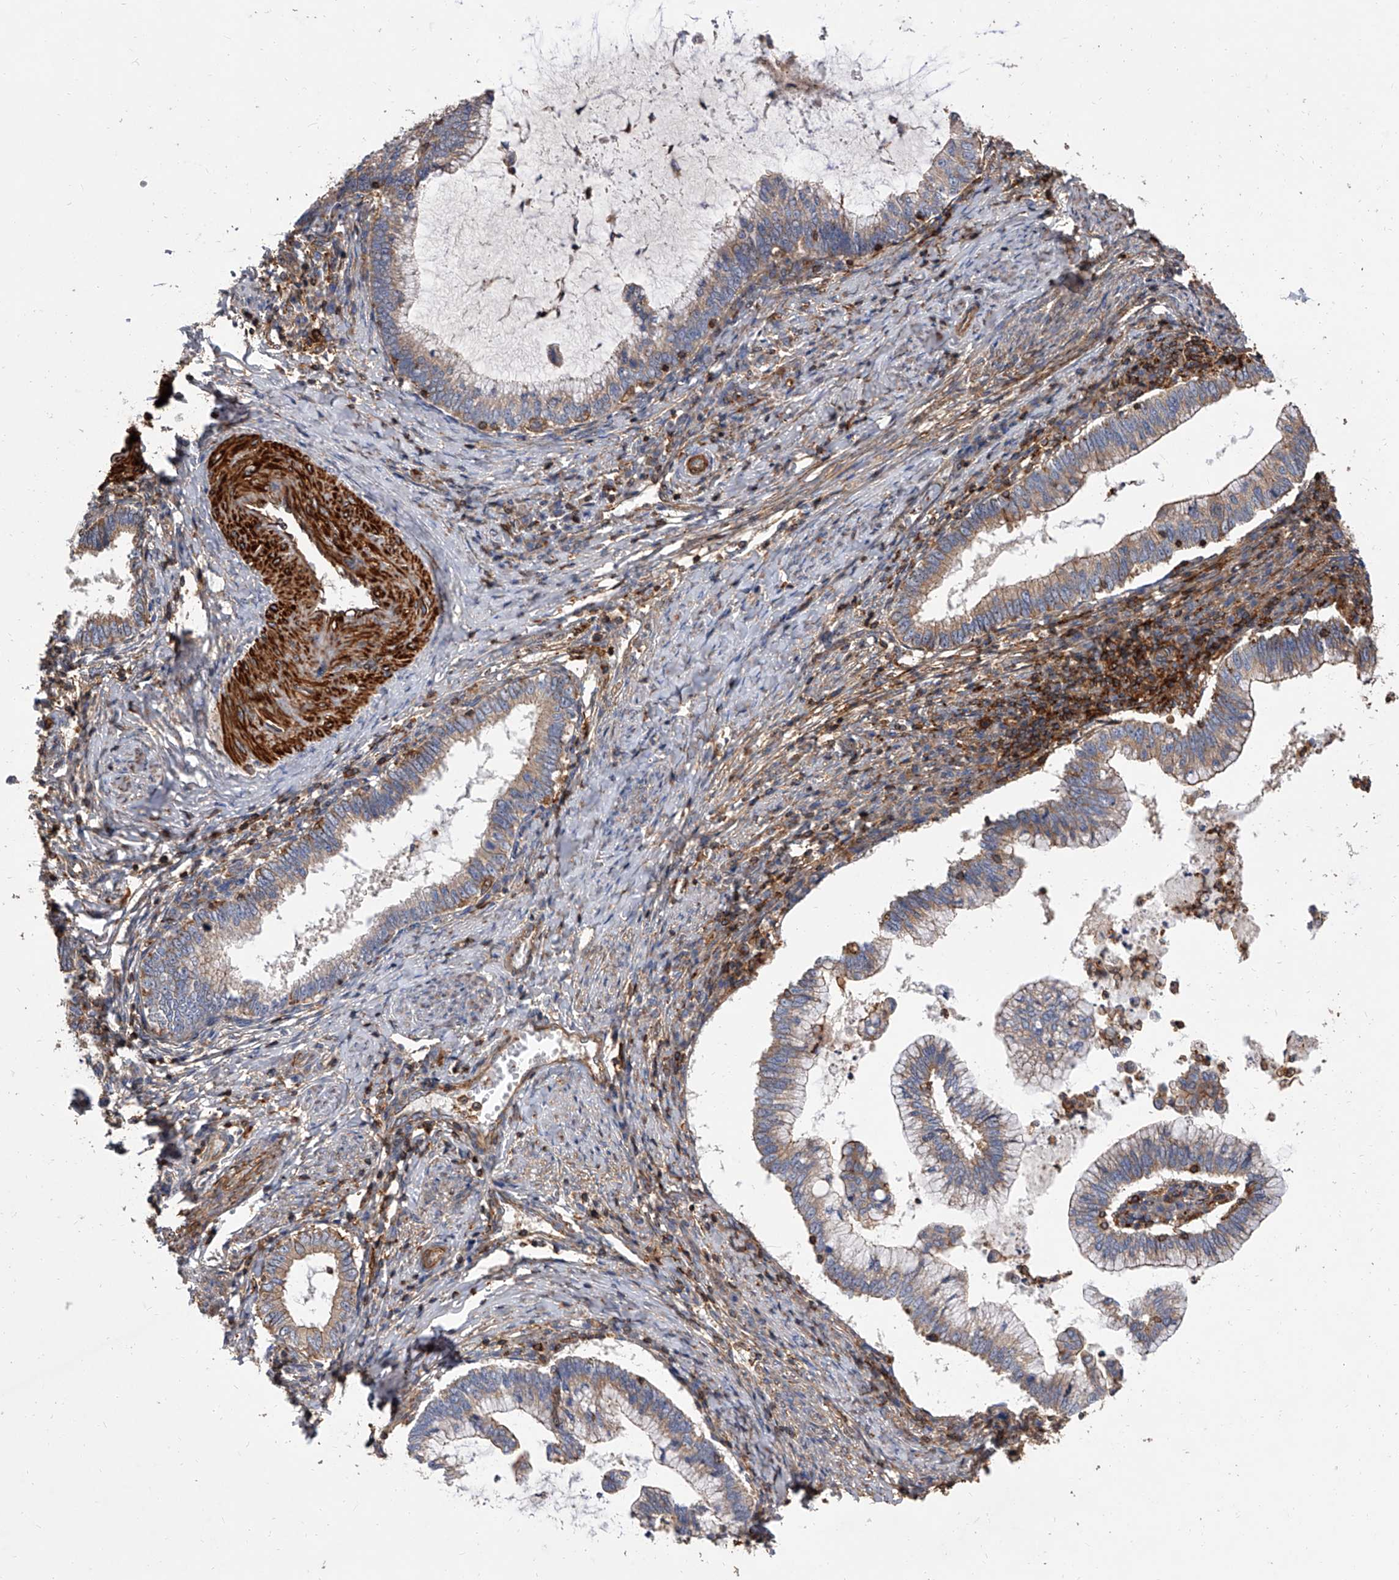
{"staining": {"intensity": "weak", "quantity": "<25%", "location": "cytoplasmic/membranous"}, "tissue": "cervical cancer", "cell_type": "Tumor cells", "image_type": "cancer", "snomed": [{"axis": "morphology", "description": "Adenocarcinoma, NOS"}, {"axis": "topography", "description": "Cervix"}], "caption": "Immunohistochemical staining of human cervical cancer (adenocarcinoma) shows no significant expression in tumor cells.", "gene": "PISD", "patient": {"sex": "female", "age": 36}}